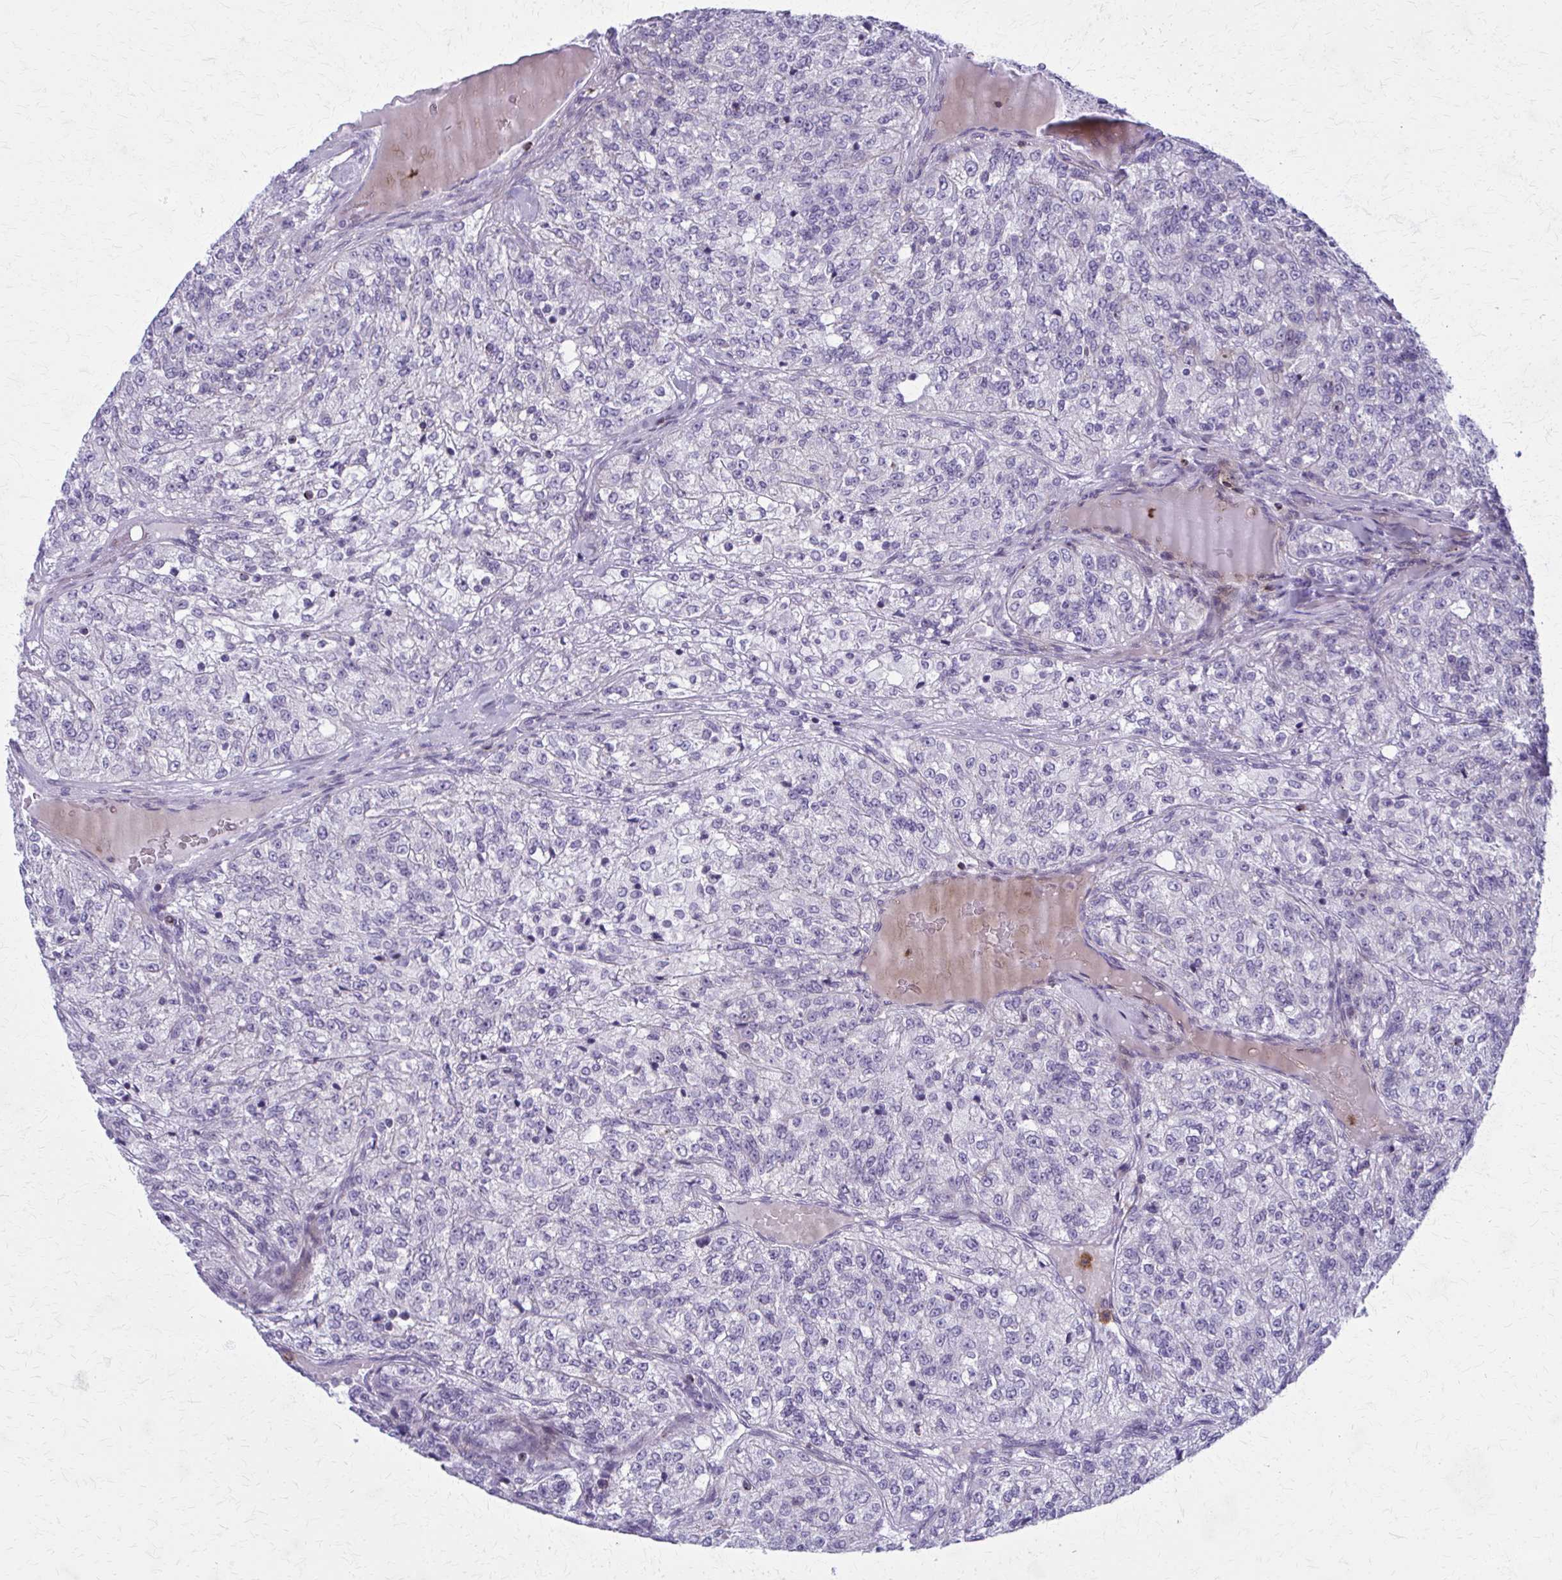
{"staining": {"intensity": "negative", "quantity": "none", "location": "none"}, "tissue": "renal cancer", "cell_type": "Tumor cells", "image_type": "cancer", "snomed": [{"axis": "morphology", "description": "Adenocarcinoma, NOS"}, {"axis": "topography", "description": "Kidney"}], "caption": "A high-resolution photomicrograph shows IHC staining of adenocarcinoma (renal), which shows no significant expression in tumor cells.", "gene": "PEDS1", "patient": {"sex": "female", "age": 63}}